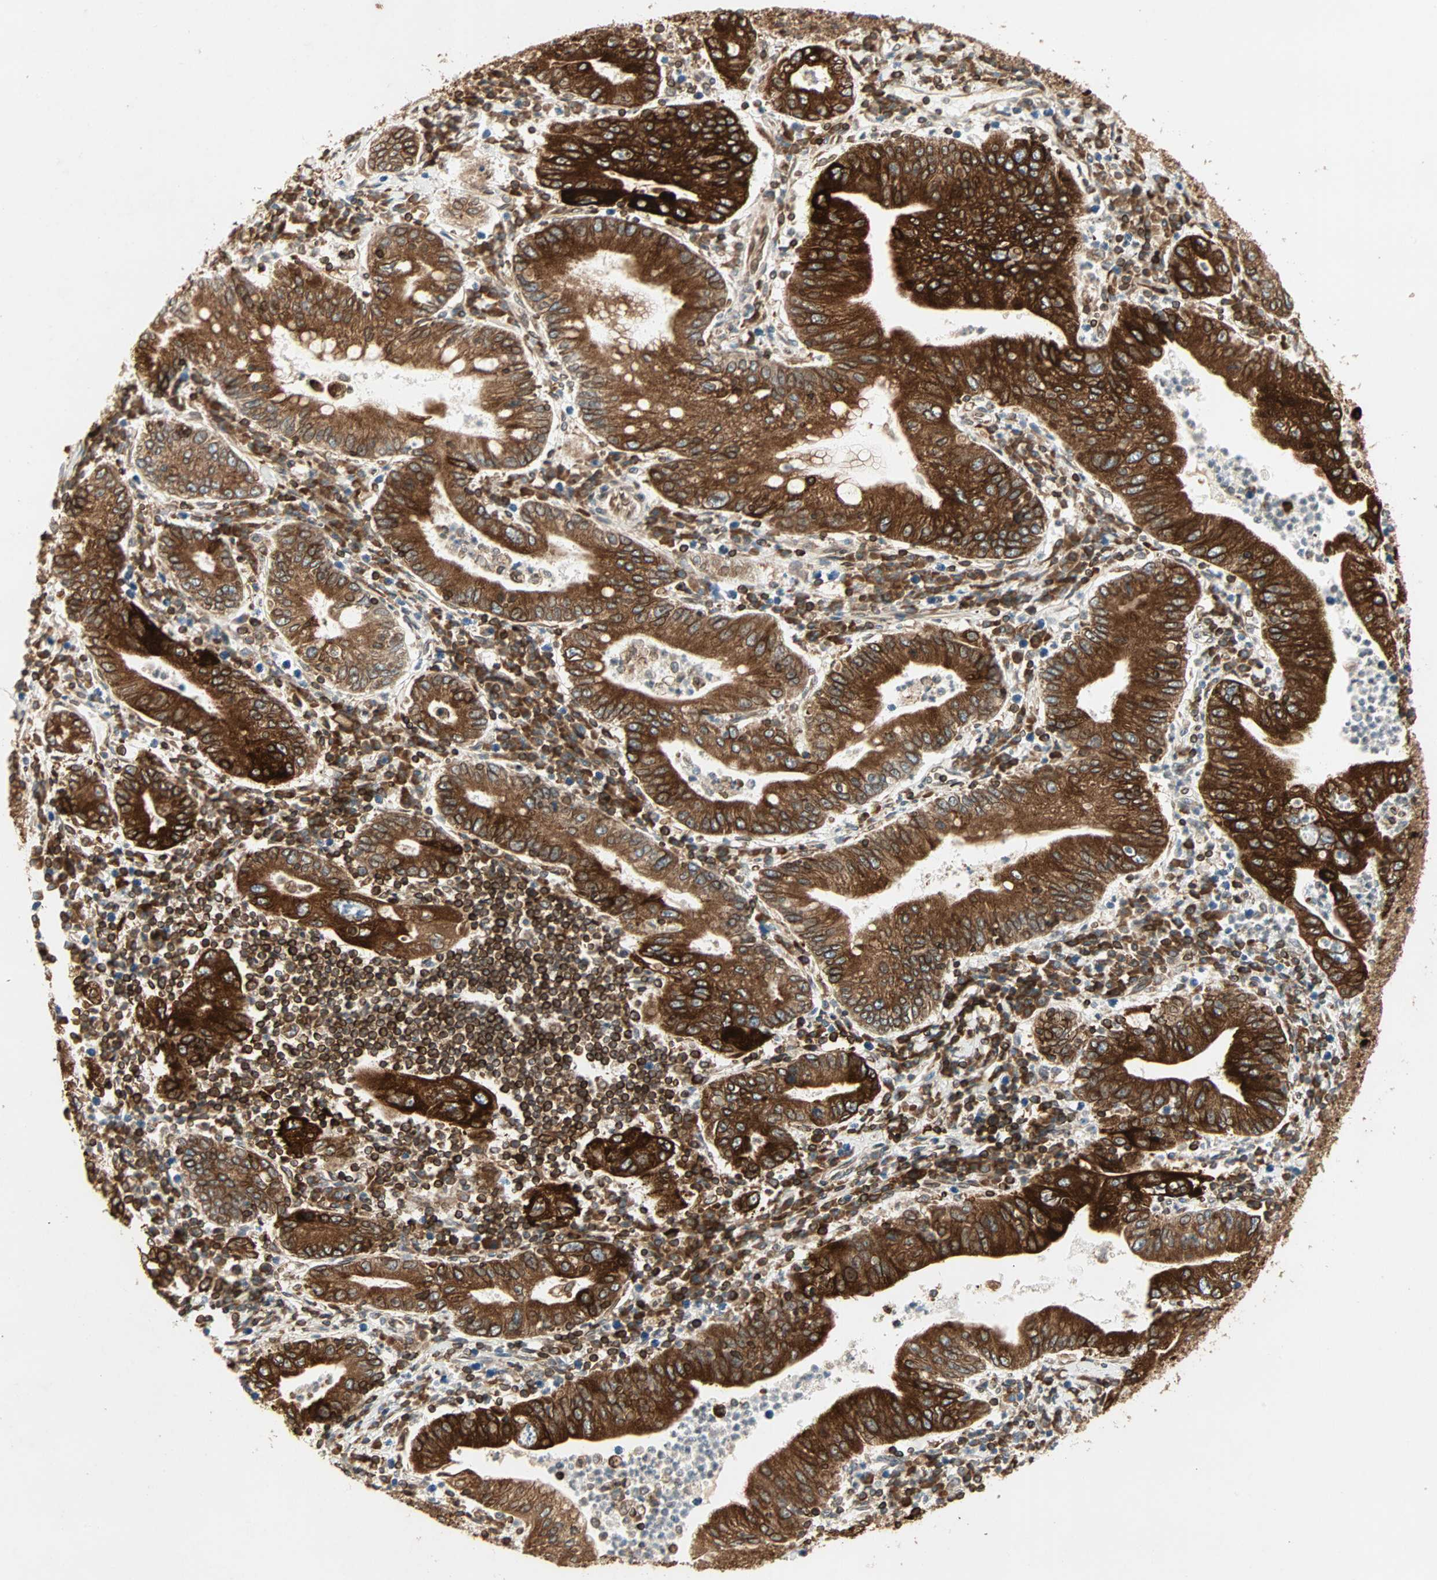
{"staining": {"intensity": "strong", "quantity": ">75%", "location": "cytoplasmic/membranous"}, "tissue": "stomach cancer", "cell_type": "Tumor cells", "image_type": "cancer", "snomed": [{"axis": "morphology", "description": "Normal tissue, NOS"}, {"axis": "morphology", "description": "Adenocarcinoma, NOS"}, {"axis": "topography", "description": "Esophagus"}, {"axis": "topography", "description": "Stomach, upper"}, {"axis": "topography", "description": "Peripheral nerve tissue"}], "caption": "Immunohistochemical staining of human stomach adenocarcinoma demonstrates high levels of strong cytoplasmic/membranous protein staining in approximately >75% of tumor cells.", "gene": "TAPBP", "patient": {"sex": "male", "age": 62}}